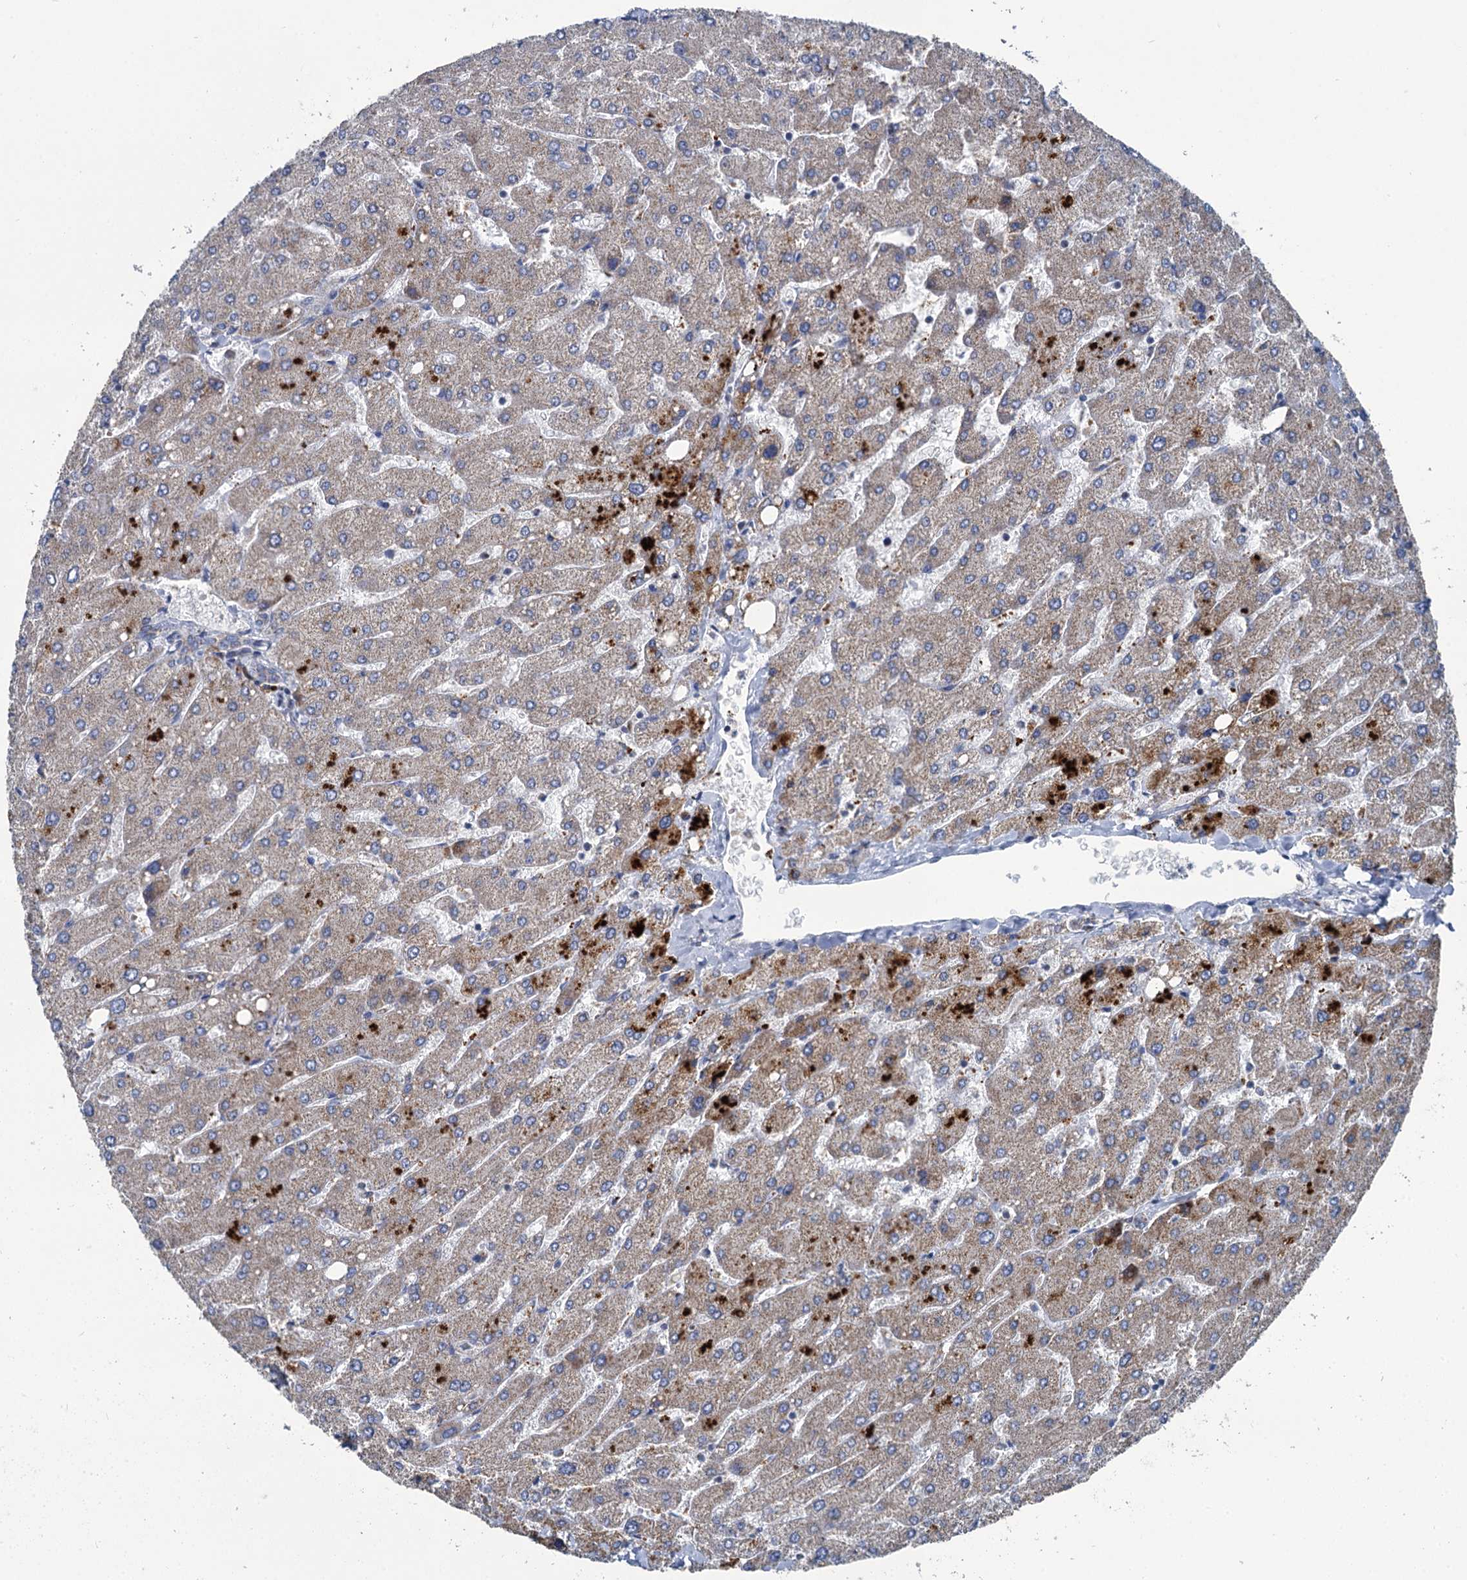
{"staining": {"intensity": "negative", "quantity": "none", "location": "none"}, "tissue": "liver", "cell_type": "Cholangiocytes", "image_type": "normal", "snomed": [{"axis": "morphology", "description": "Normal tissue, NOS"}, {"axis": "topography", "description": "Liver"}], "caption": "Normal liver was stained to show a protein in brown. There is no significant expression in cholangiocytes.", "gene": "METTL4", "patient": {"sex": "male", "age": 55}}